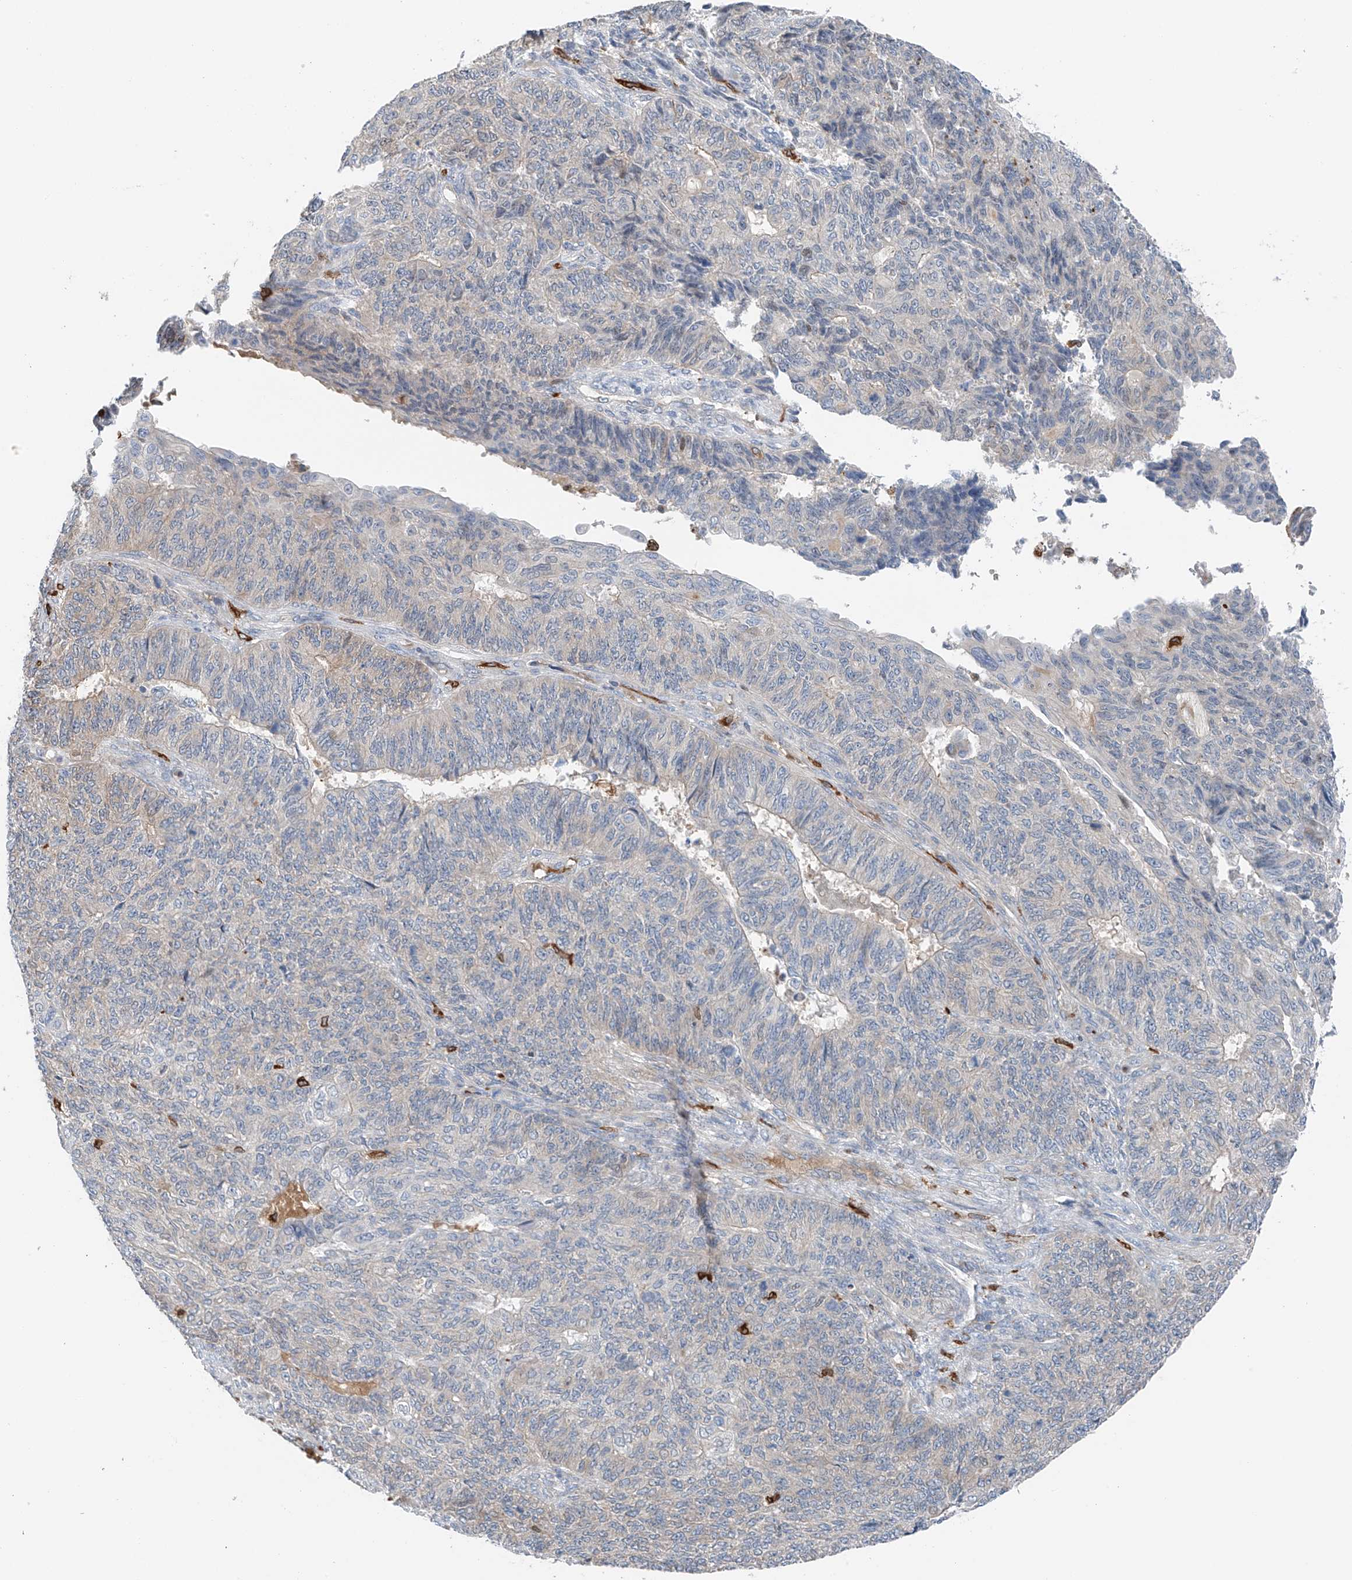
{"staining": {"intensity": "weak", "quantity": "<25%", "location": "cytoplasmic/membranous"}, "tissue": "endometrial cancer", "cell_type": "Tumor cells", "image_type": "cancer", "snomed": [{"axis": "morphology", "description": "Adenocarcinoma, NOS"}, {"axis": "topography", "description": "Endometrium"}], "caption": "The immunohistochemistry micrograph has no significant expression in tumor cells of endometrial cancer tissue.", "gene": "TBXAS1", "patient": {"sex": "female", "age": 32}}